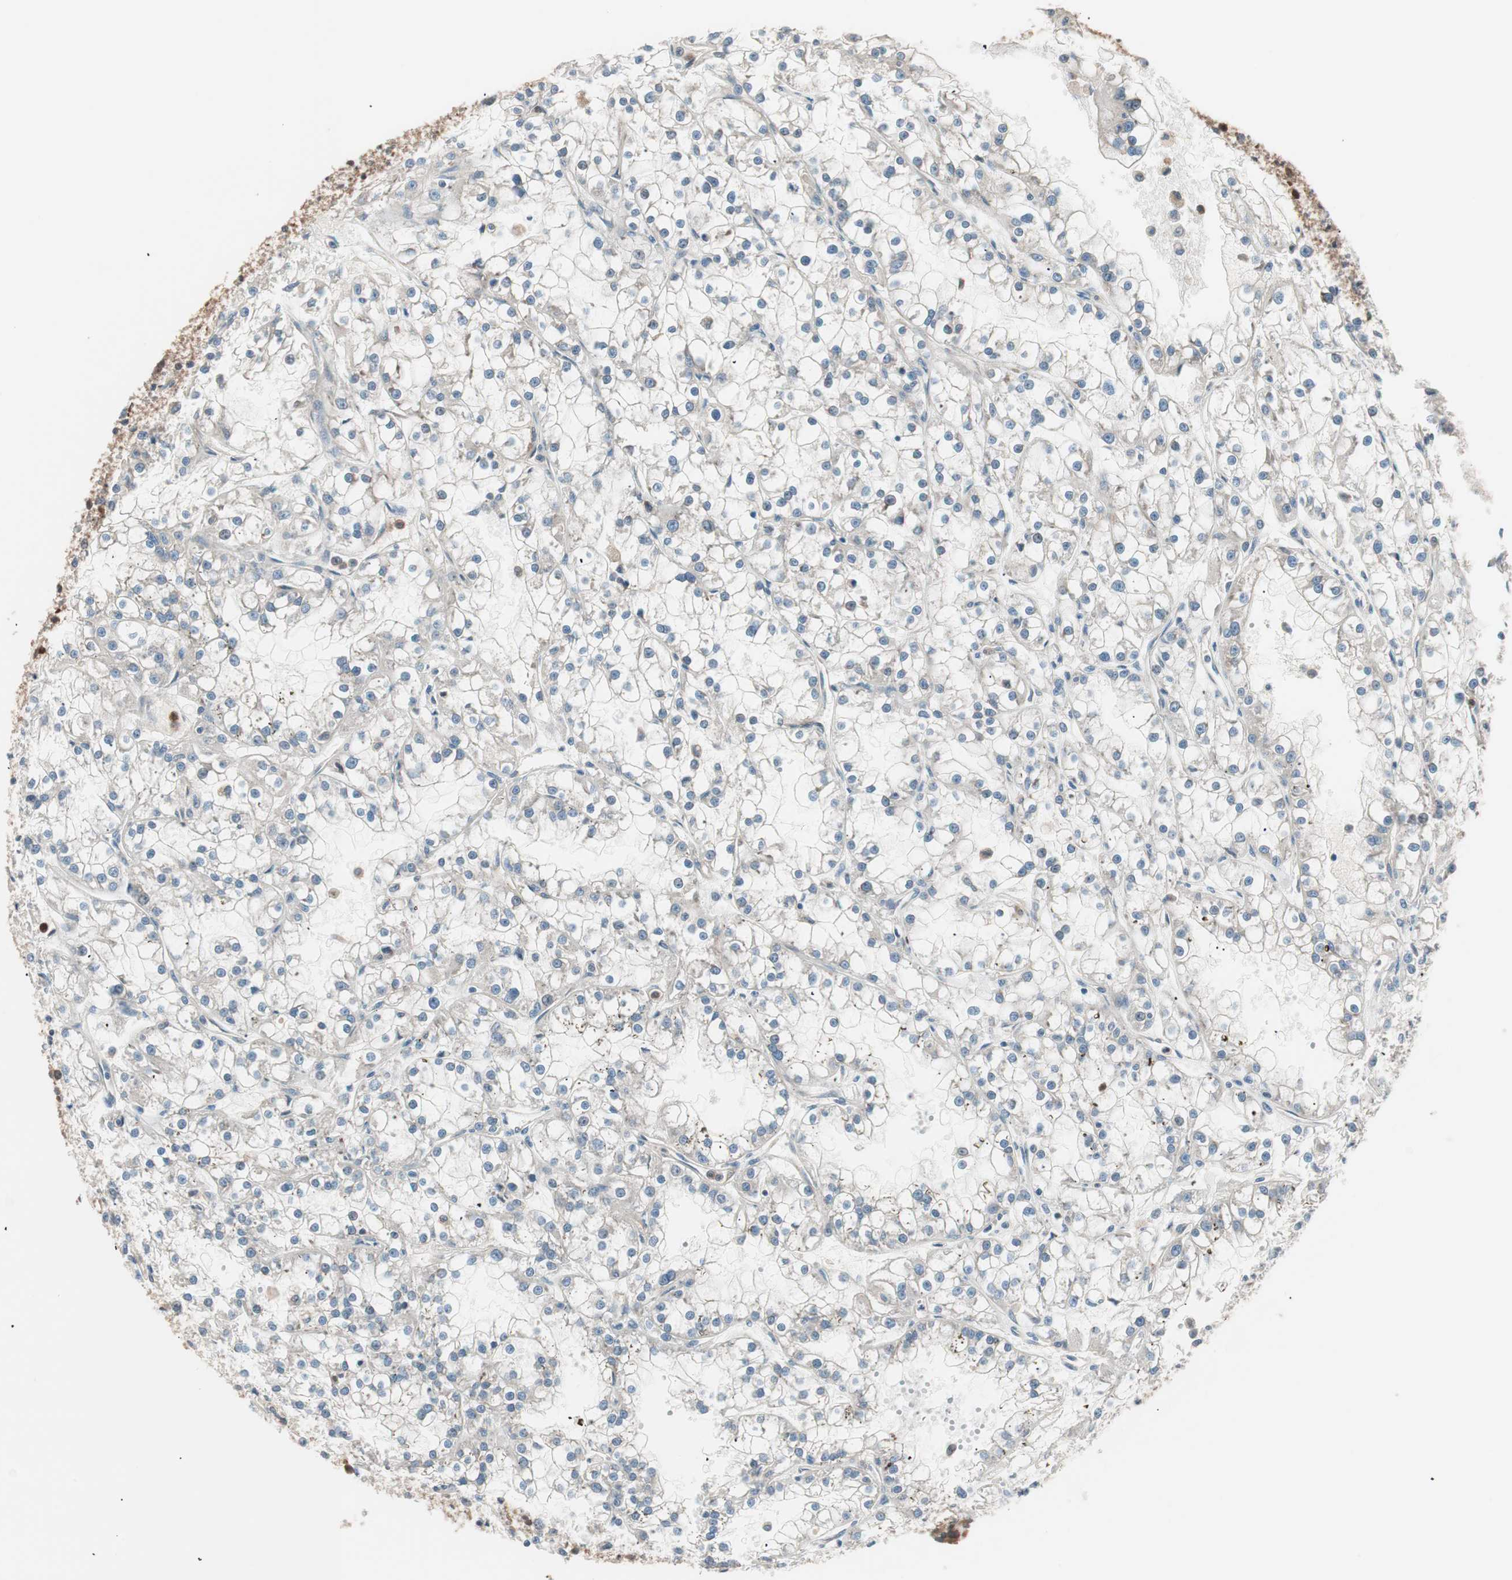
{"staining": {"intensity": "moderate", "quantity": "25%-75%", "location": "cytoplasmic/membranous"}, "tissue": "renal cancer", "cell_type": "Tumor cells", "image_type": "cancer", "snomed": [{"axis": "morphology", "description": "Adenocarcinoma, NOS"}, {"axis": "topography", "description": "Kidney"}], "caption": "A micrograph of human renal cancer (adenocarcinoma) stained for a protein shows moderate cytoplasmic/membranous brown staining in tumor cells.", "gene": "TSG101", "patient": {"sex": "female", "age": 52}}